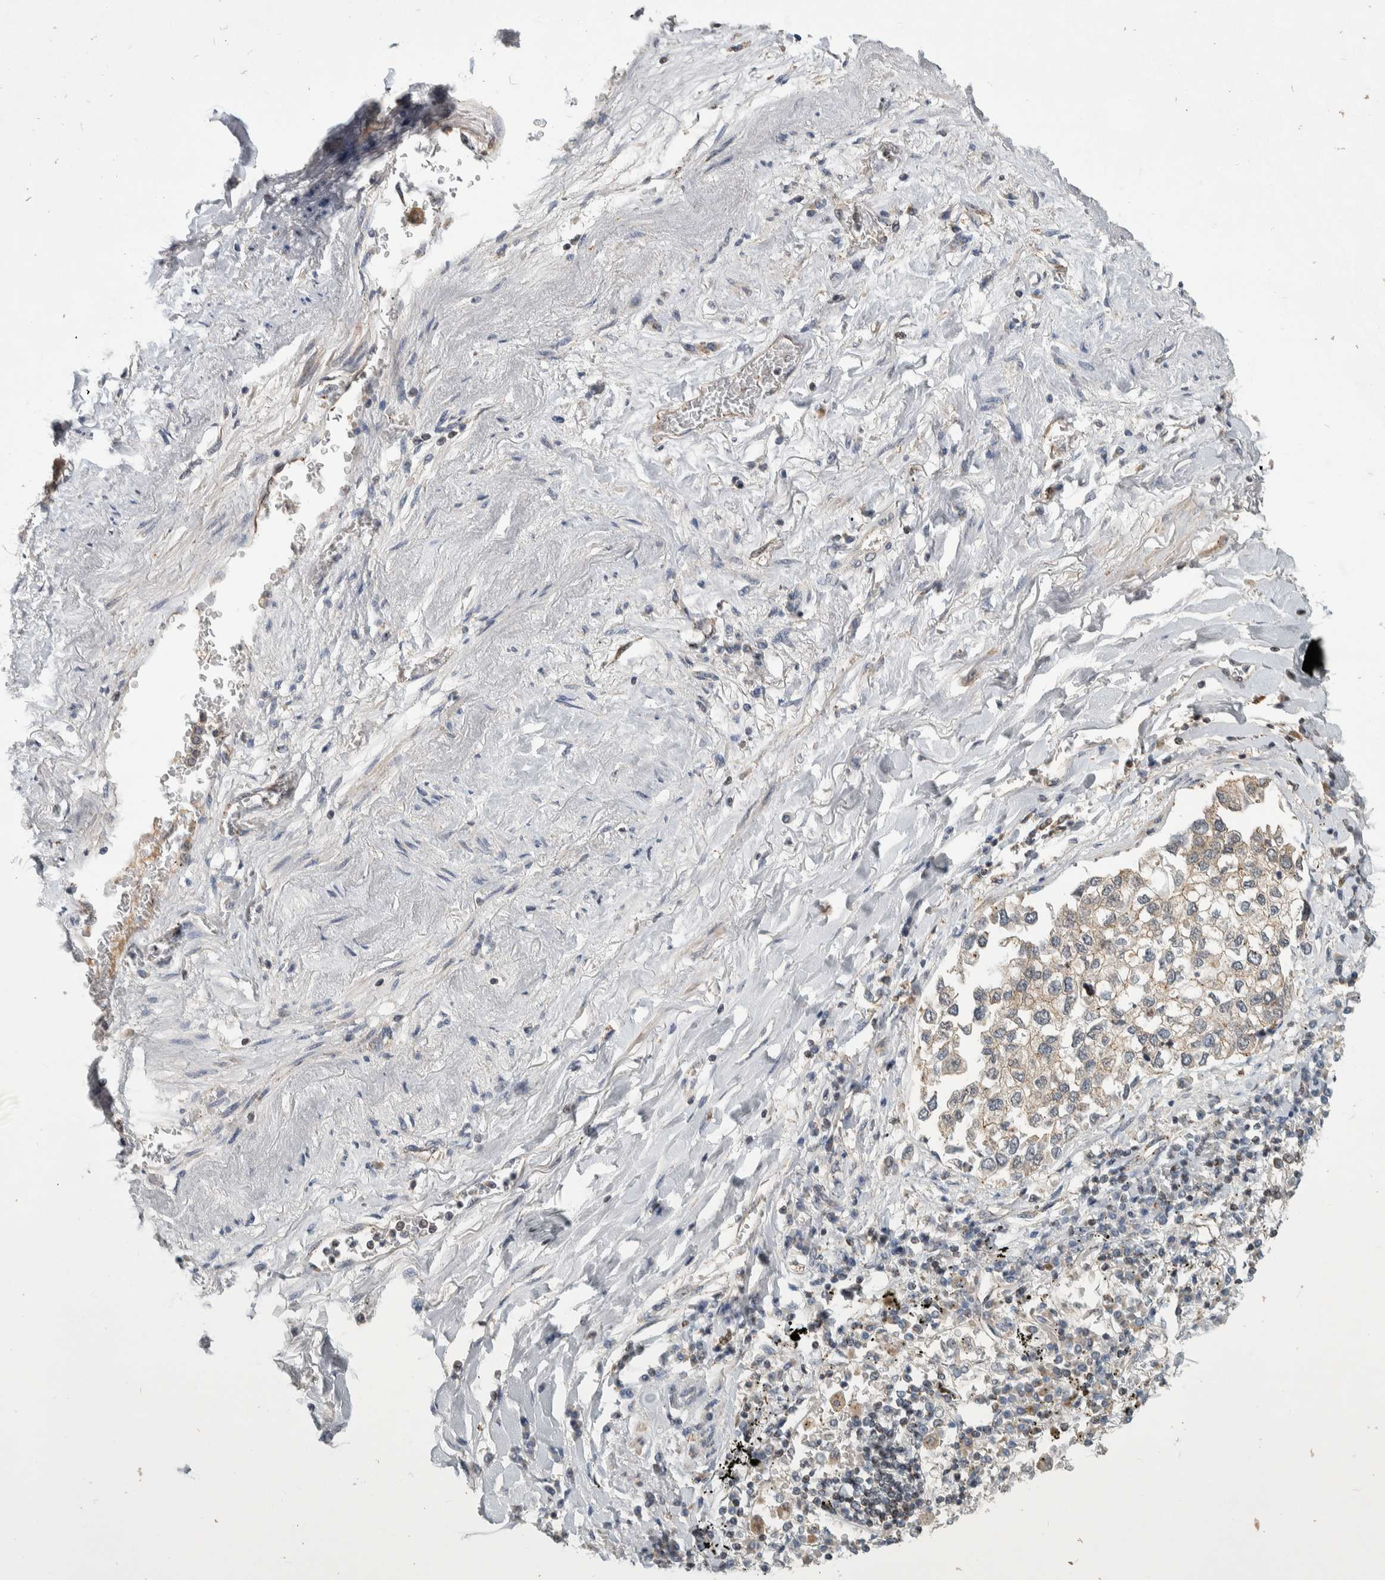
{"staining": {"intensity": "weak", "quantity": ">75%", "location": "cytoplasmic/membranous"}, "tissue": "lung cancer", "cell_type": "Tumor cells", "image_type": "cancer", "snomed": [{"axis": "morphology", "description": "Inflammation, NOS"}, {"axis": "morphology", "description": "Adenocarcinoma, NOS"}, {"axis": "topography", "description": "Lung"}], "caption": "Immunohistochemical staining of human lung cancer shows low levels of weak cytoplasmic/membranous staining in about >75% of tumor cells.", "gene": "MSL1", "patient": {"sex": "male", "age": 63}}